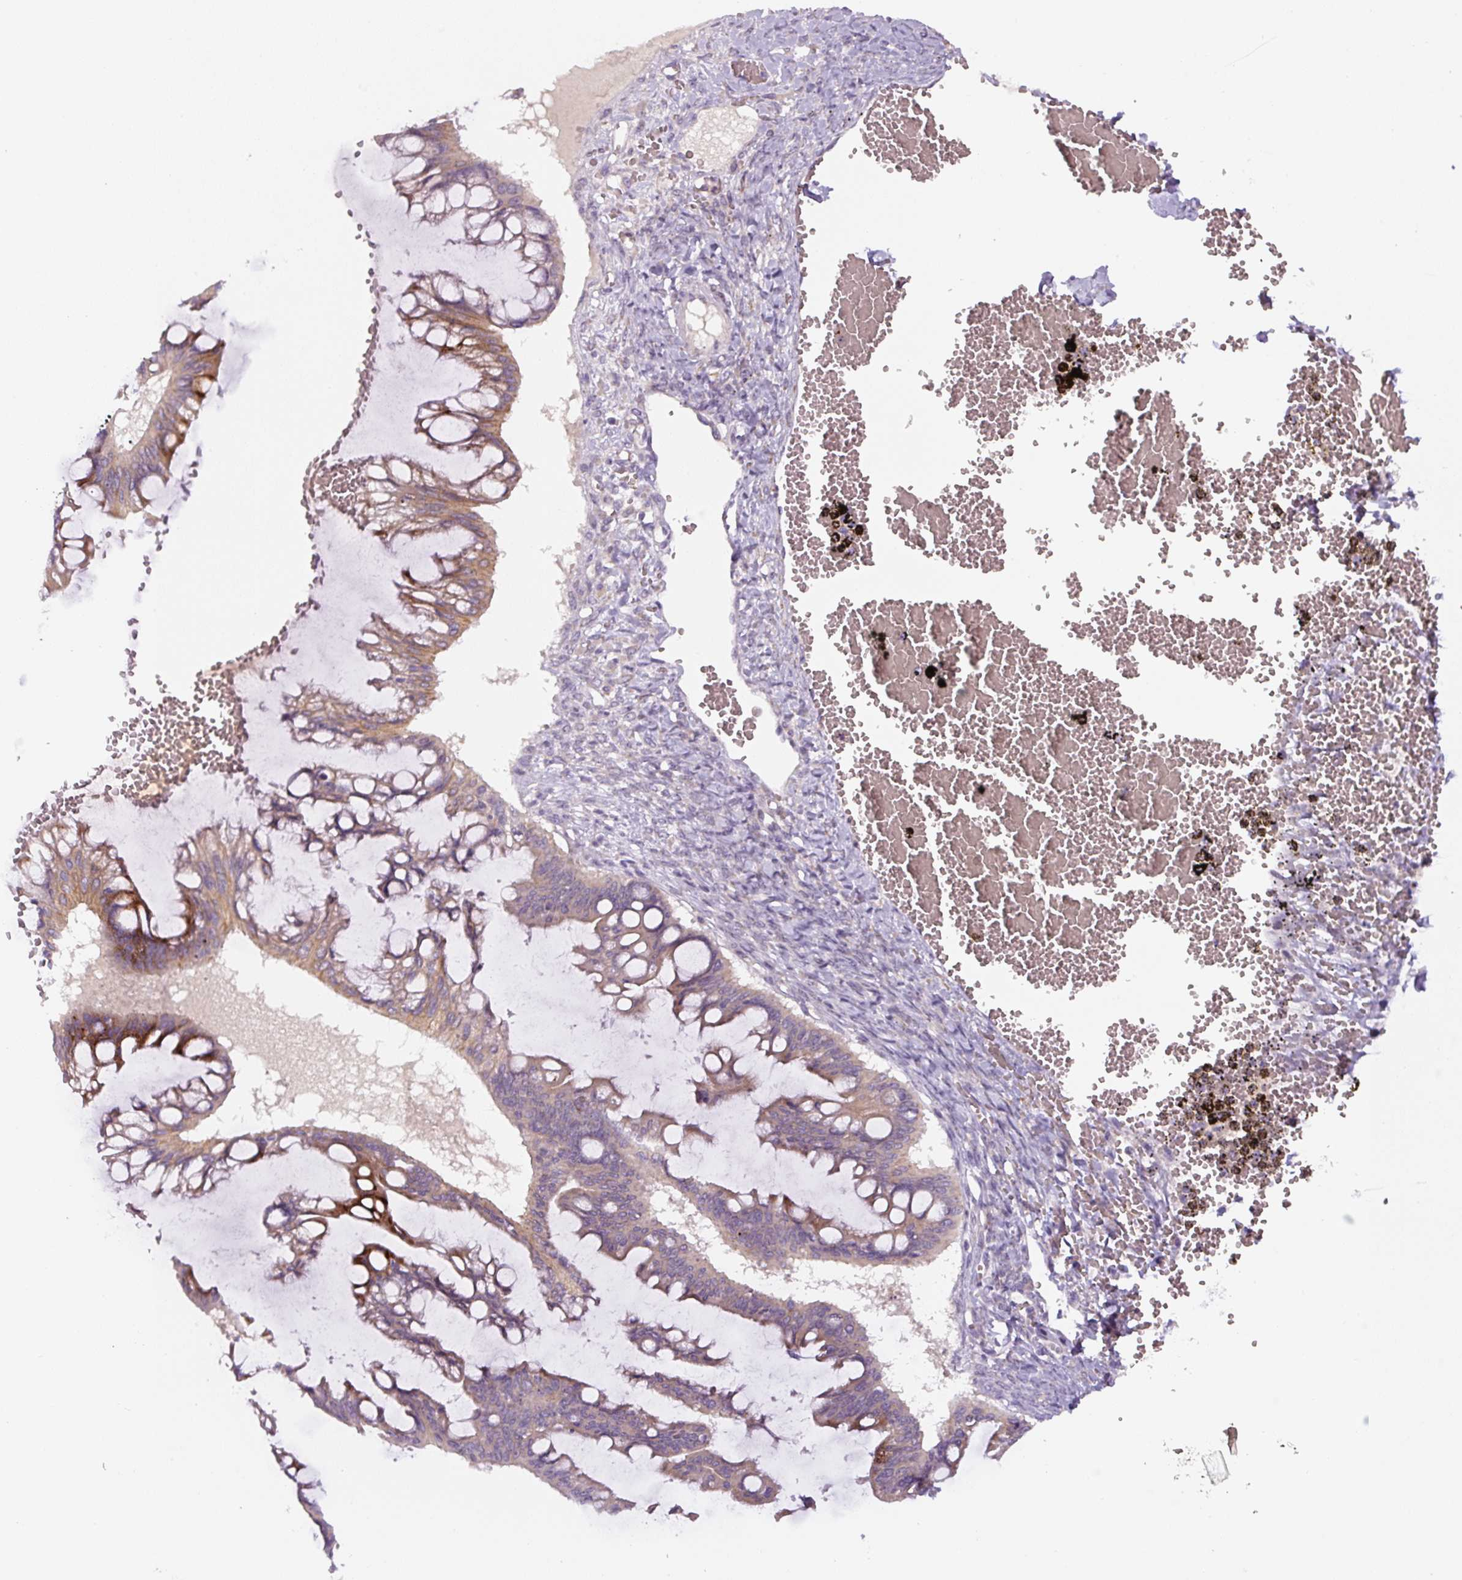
{"staining": {"intensity": "weak", "quantity": ">75%", "location": "cytoplasmic/membranous"}, "tissue": "ovarian cancer", "cell_type": "Tumor cells", "image_type": "cancer", "snomed": [{"axis": "morphology", "description": "Cystadenocarcinoma, mucinous, NOS"}, {"axis": "topography", "description": "Ovary"}], "caption": "Tumor cells exhibit low levels of weak cytoplasmic/membranous positivity in about >75% of cells in human mucinous cystadenocarcinoma (ovarian).", "gene": "YIF1B", "patient": {"sex": "female", "age": 73}}